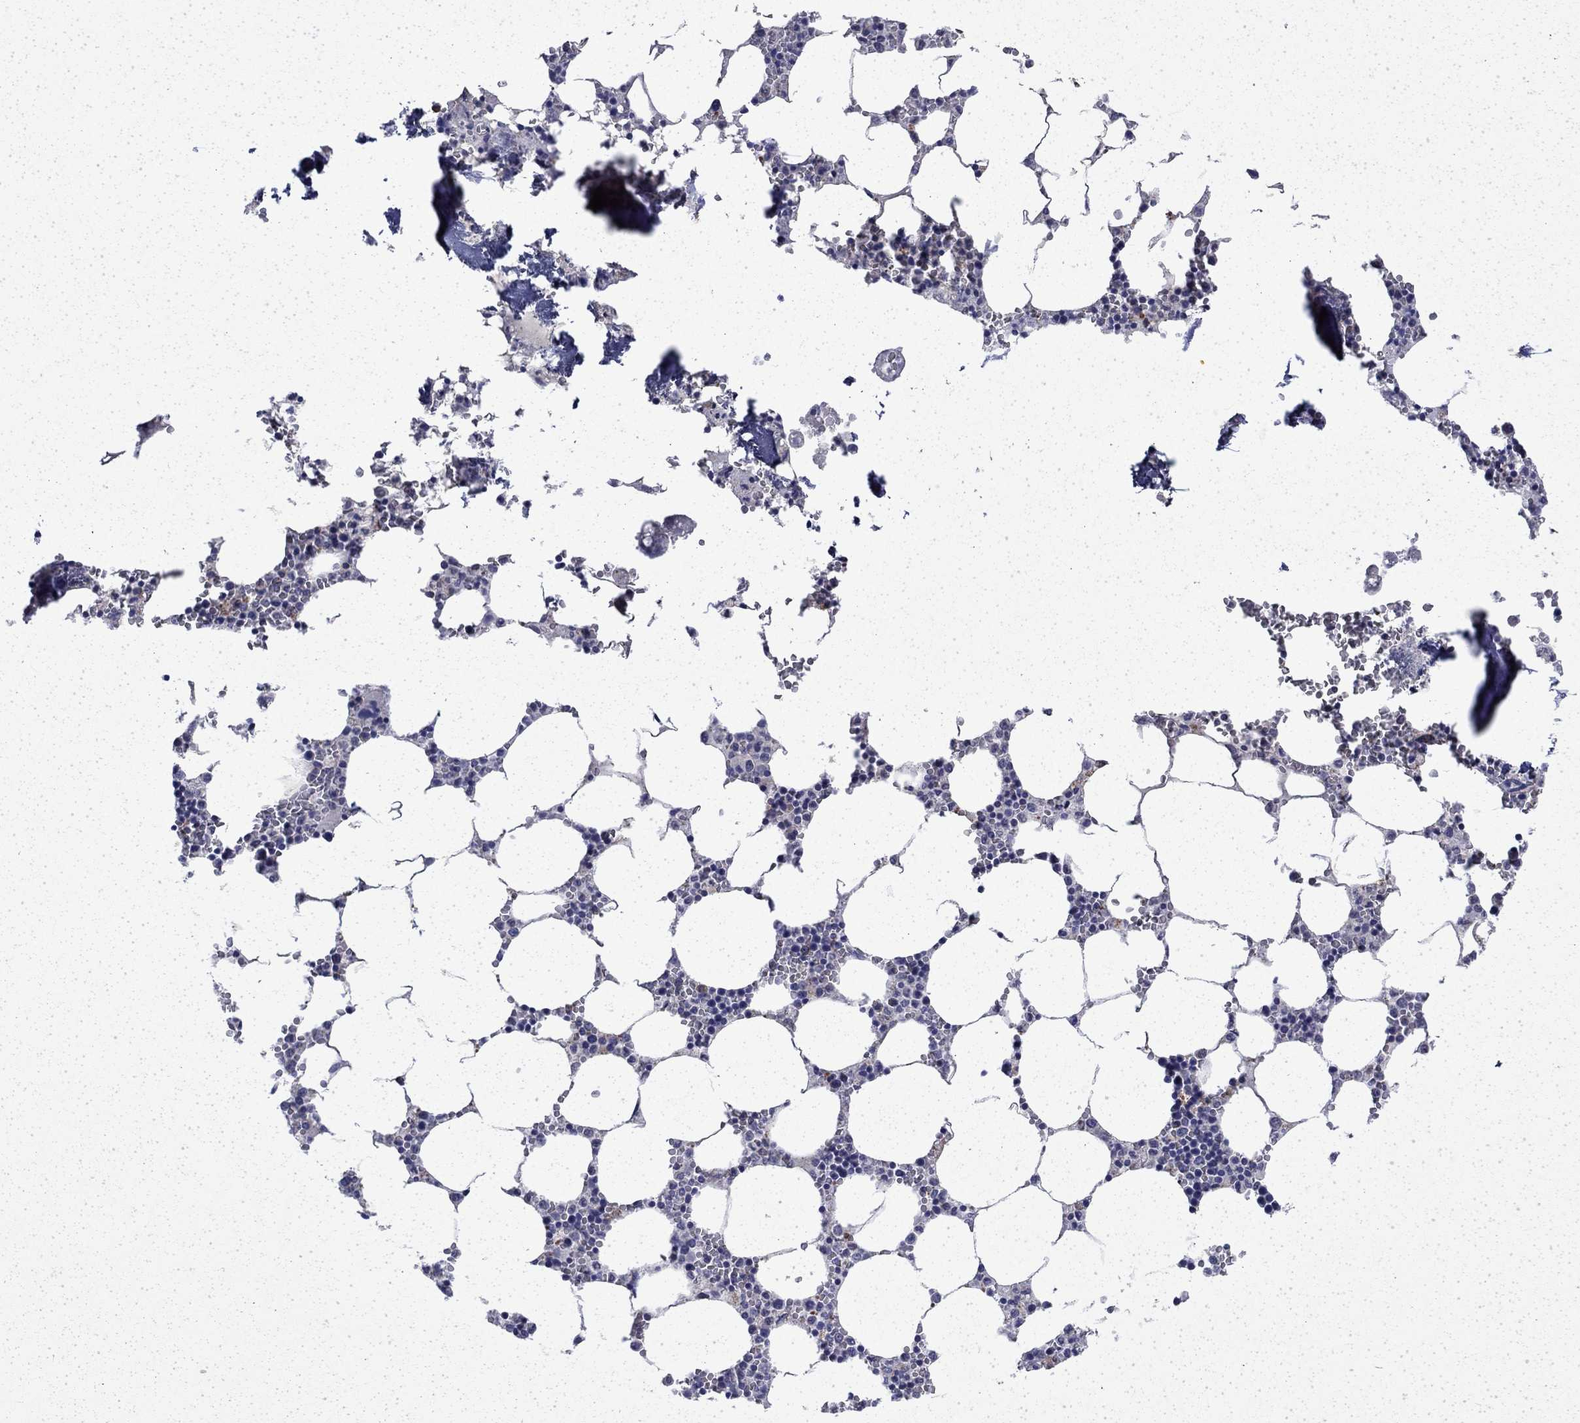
{"staining": {"intensity": "negative", "quantity": "none", "location": "none"}, "tissue": "bone marrow", "cell_type": "Hematopoietic cells", "image_type": "normal", "snomed": [{"axis": "morphology", "description": "Normal tissue, NOS"}, {"axis": "topography", "description": "Bone marrow"}], "caption": "The histopathology image shows no staining of hematopoietic cells in unremarkable bone marrow.", "gene": "DTNA", "patient": {"sex": "female", "age": 64}}